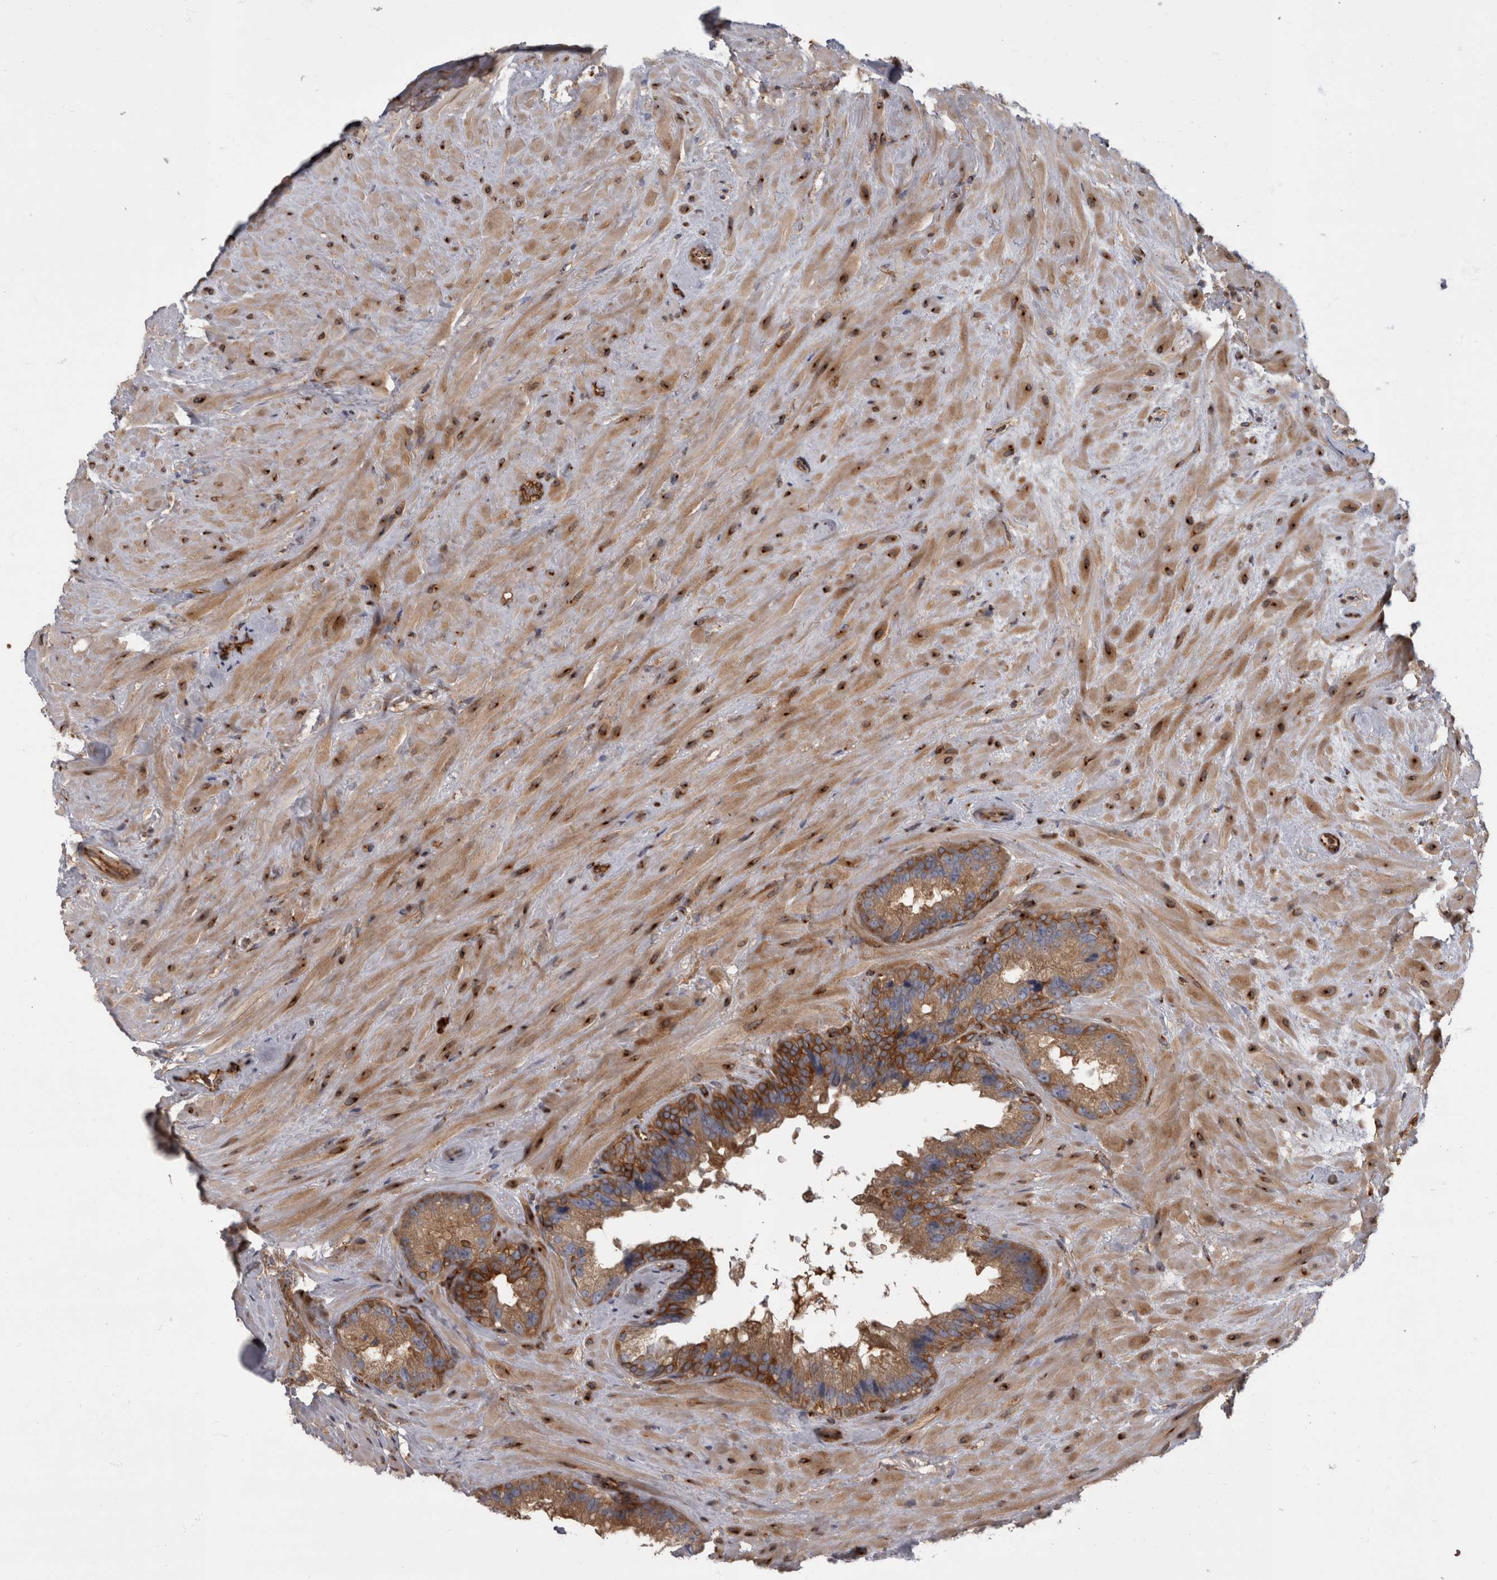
{"staining": {"intensity": "moderate", "quantity": ">75%", "location": "cytoplasmic/membranous"}, "tissue": "seminal vesicle", "cell_type": "Glandular cells", "image_type": "normal", "snomed": [{"axis": "morphology", "description": "Normal tissue, NOS"}, {"axis": "topography", "description": "Seminal veicle"}], "caption": "Glandular cells reveal medium levels of moderate cytoplasmic/membranous staining in approximately >75% of cells in unremarkable human seminal vesicle. Nuclei are stained in blue.", "gene": "HOOK3", "patient": {"sex": "male", "age": 80}}